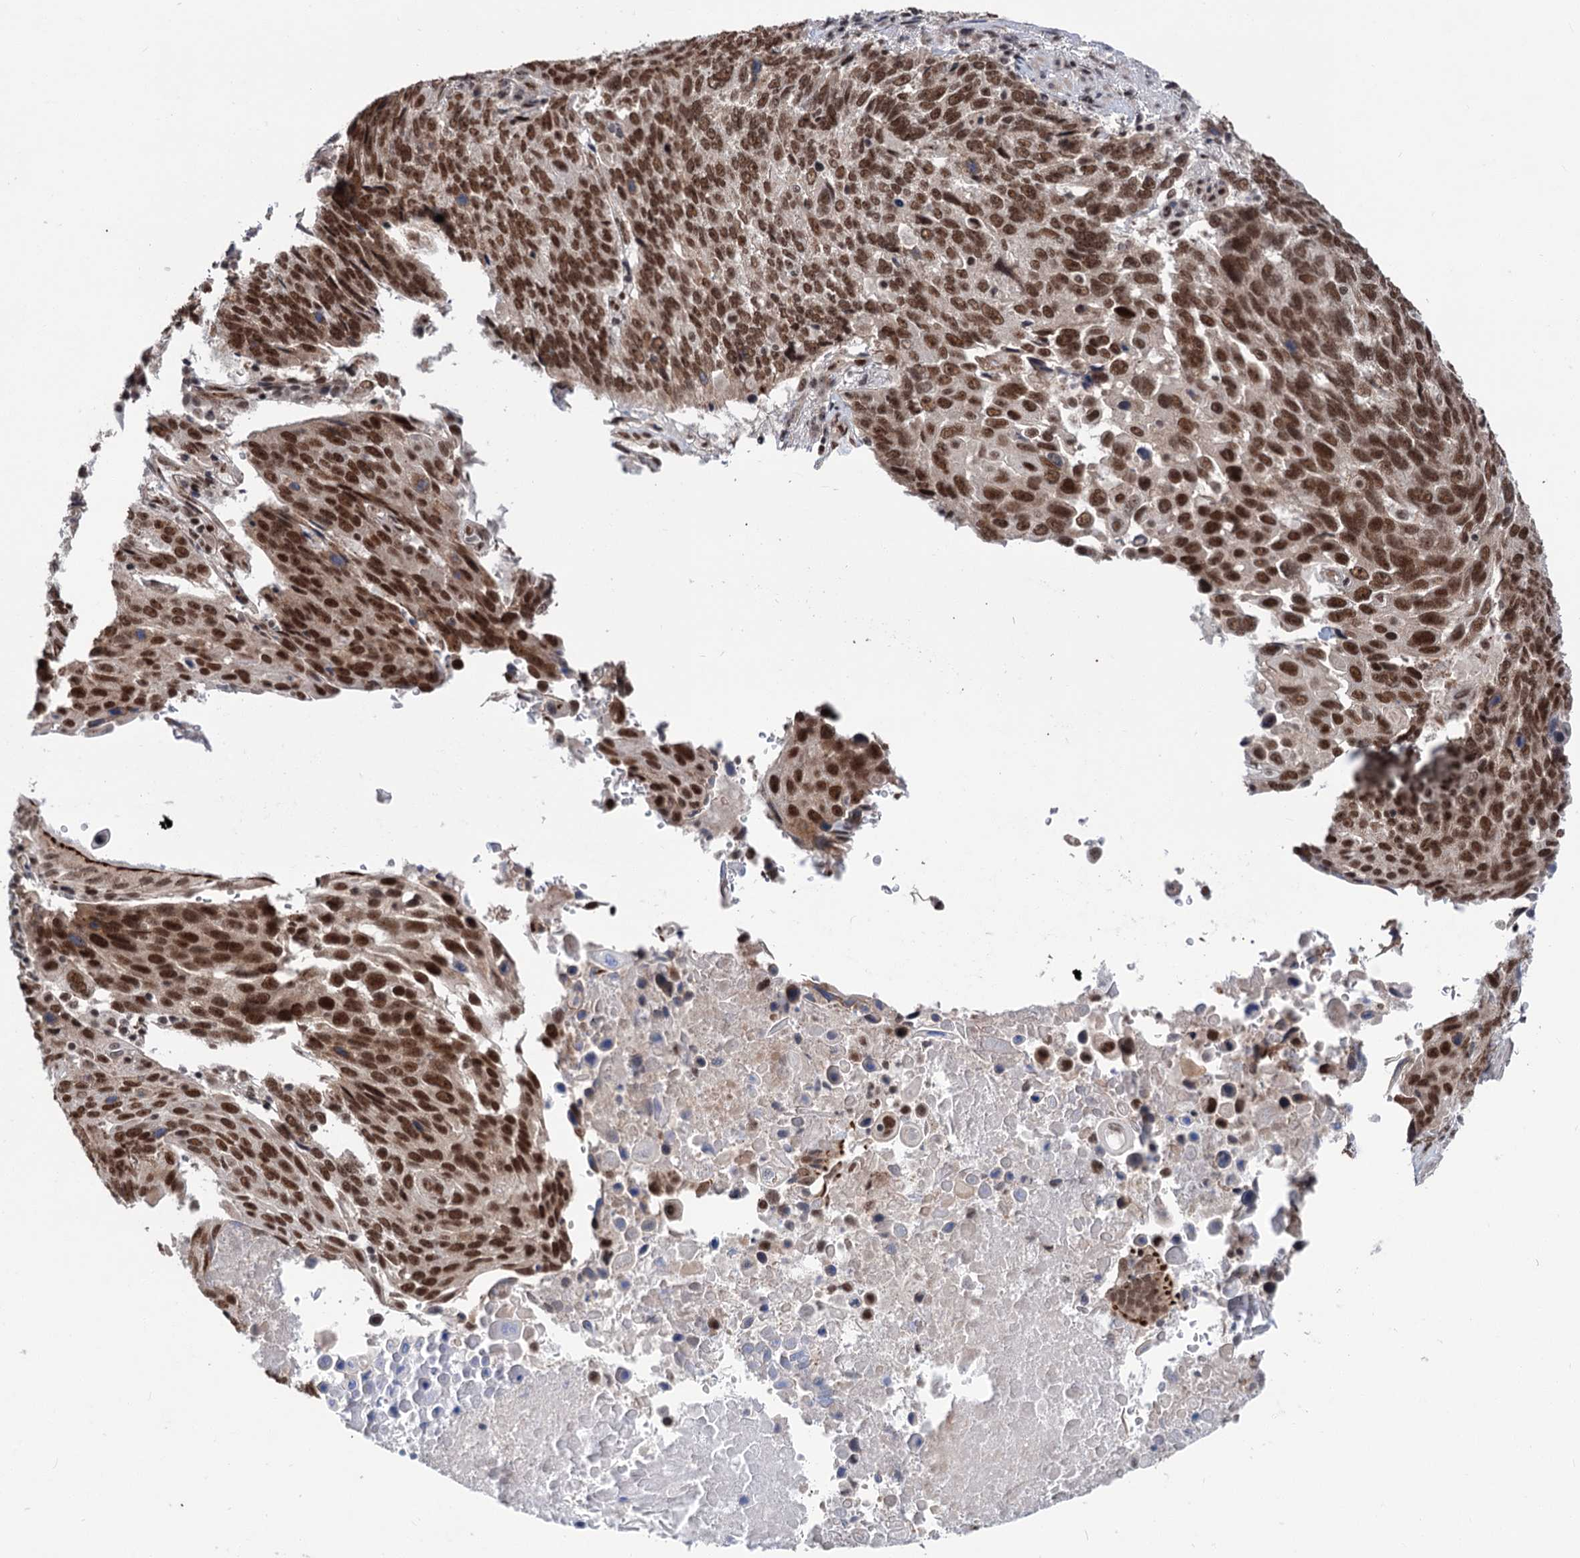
{"staining": {"intensity": "strong", "quantity": ">75%", "location": "nuclear"}, "tissue": "lung cancer", "cell_type": "Tumor cells", "image_type": "cancer", "snomed": [{"axis": "morphology", "description": "Squamous cell carcinoma, NOS"}, {"axis": "topography", "description": "Lung"}], "caption": "About >75% of tumor cells in lung squamous cell carcinoma show strong nuclear protein expression as visualized by brown immunohistochemical staining.", "gene": "MAML1", "patient": {"sex": "male", "age": 66}}